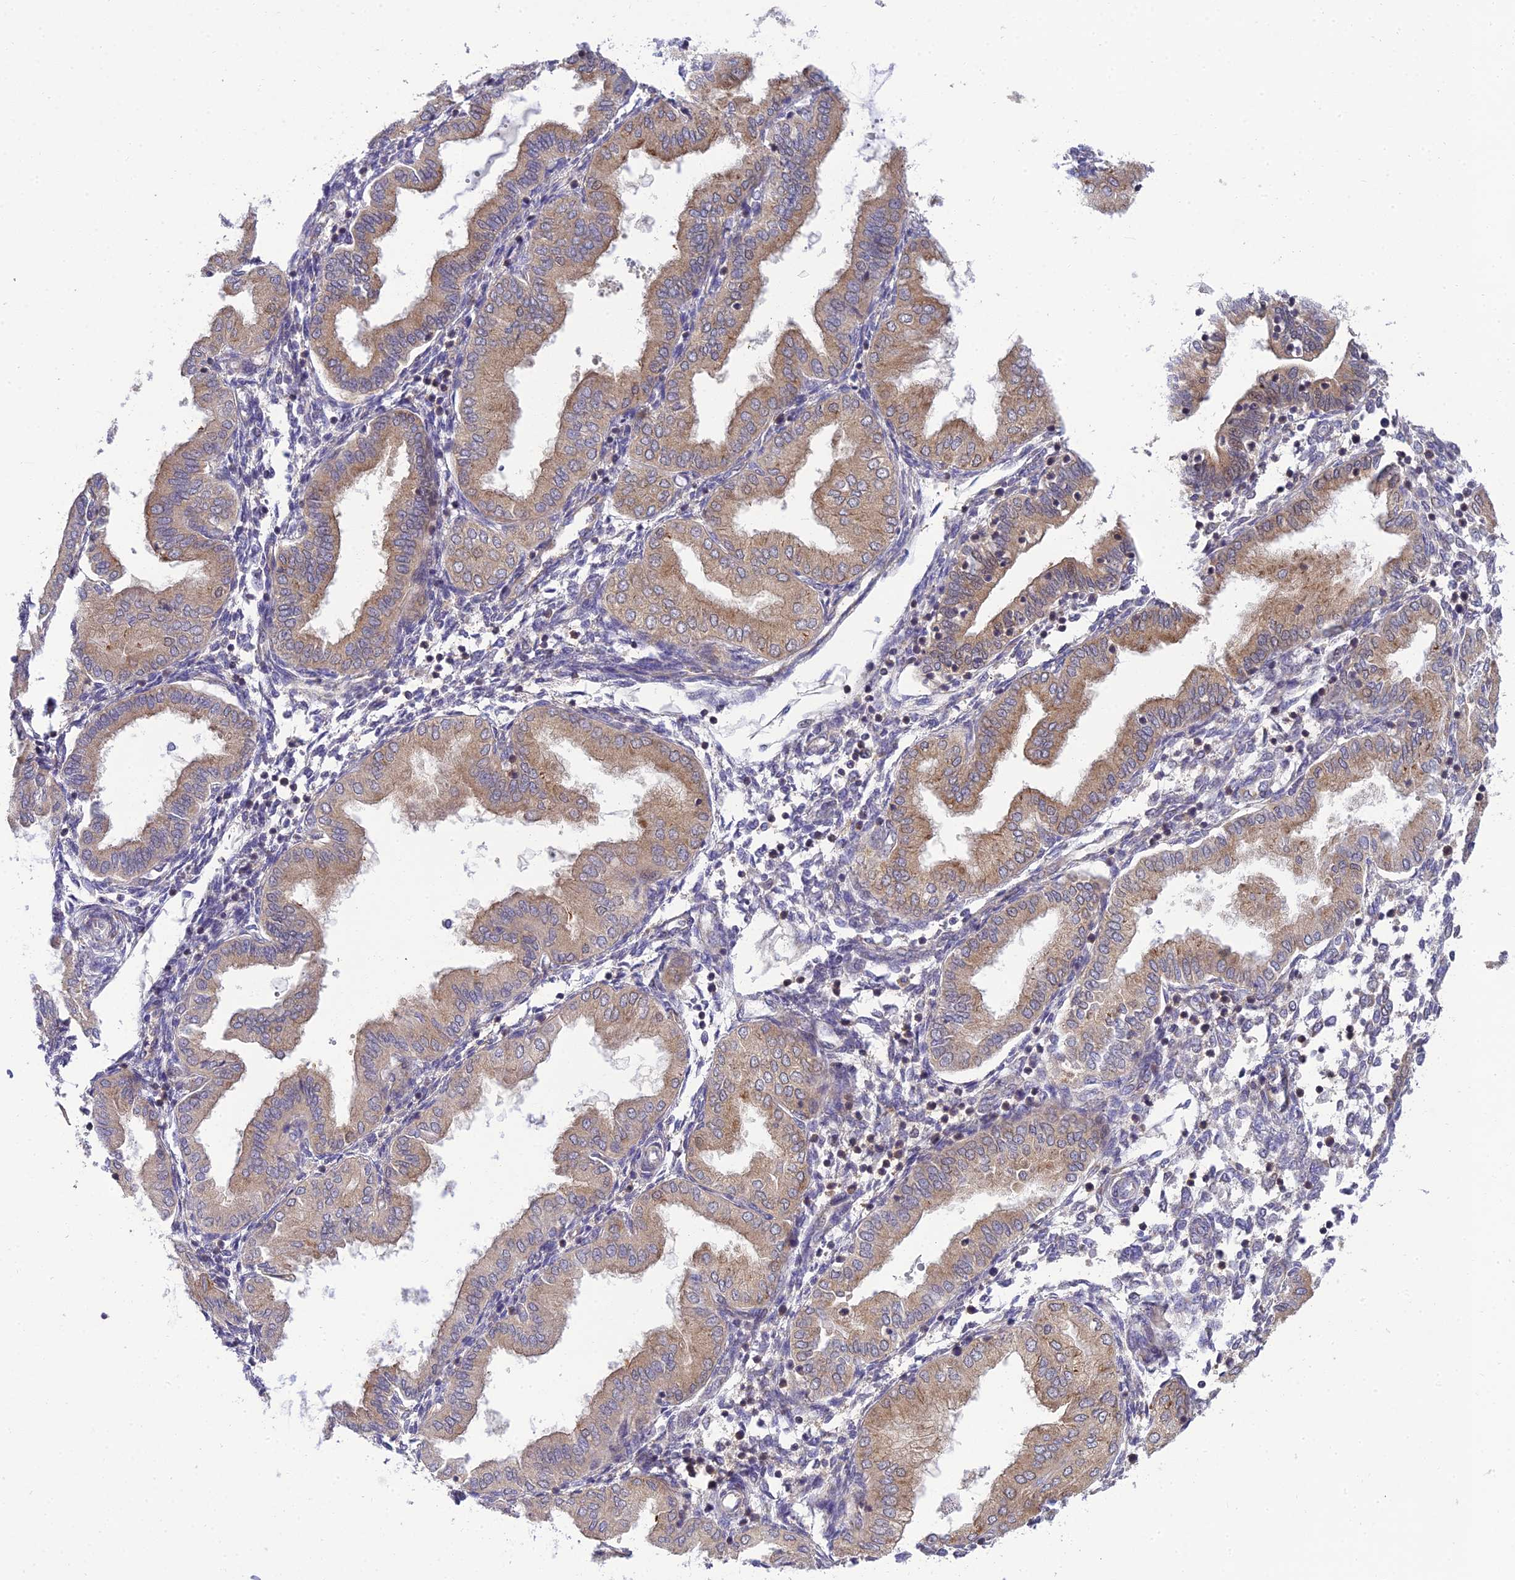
{"staining": {"intensity": "weak", "quantity": "<25%", "location": "cytoplasmic/membranous"}, "tissue": "endometrium", "cell_type": "Cells in endometrial stroma", "image_type": "normal", "snomed": [{"axis": "morphology", "description": "Normal tissue, NOS"}, {"axis": "topography", "description": "Endometrium"}], "caption": "IHC of unremarkable human endometrium demonstrates no staining in cells in endometrial stroma.", "gene": "CLCN7", "patient": {"sex": "female", "age": 53}}